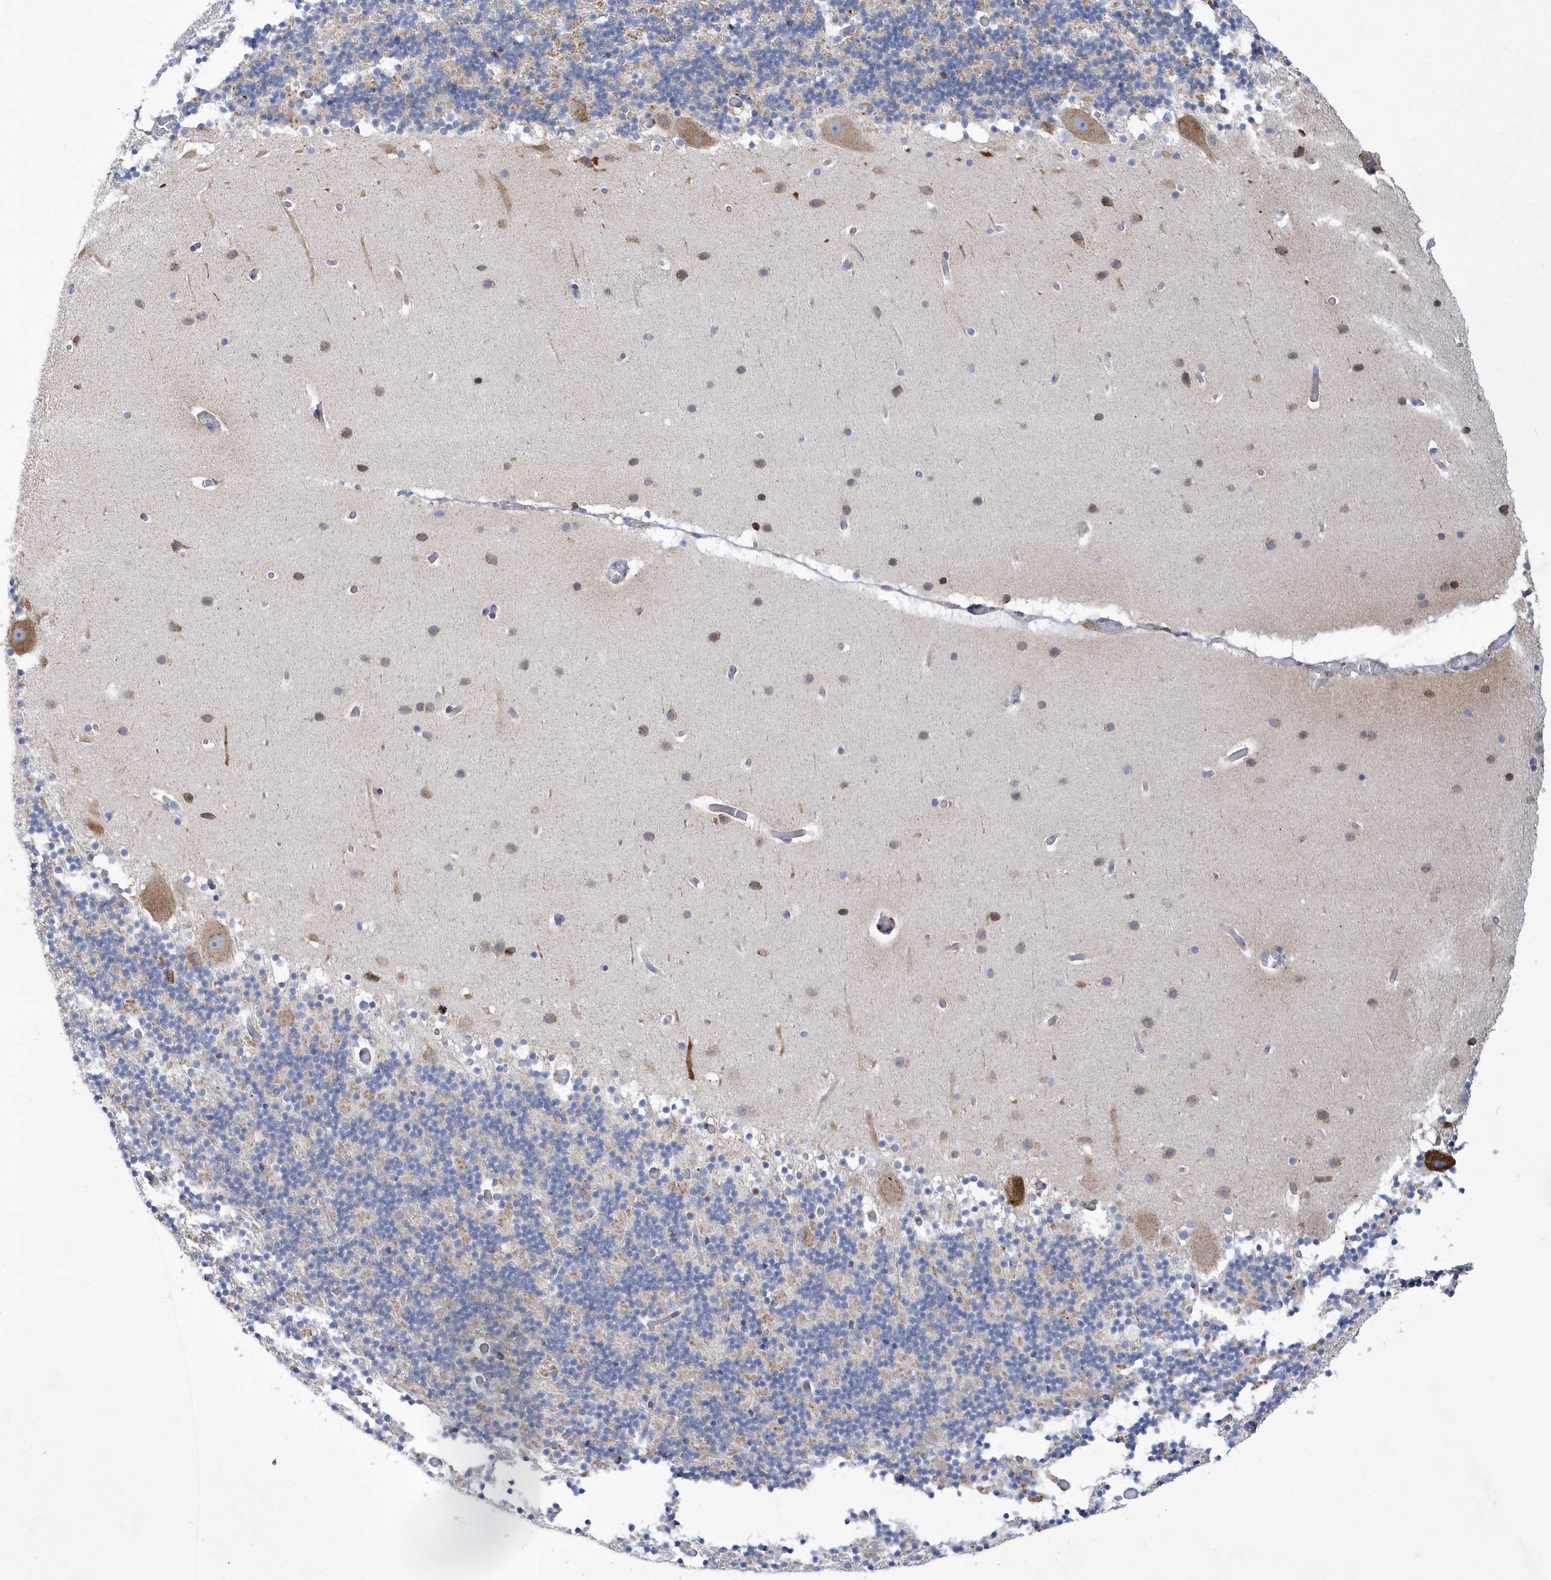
{"staining": {"intensity": "negative", "quantity": "none", "location": "none"}, "tissue": "cerebellum", "cell_type": "Cells in granular layer", "image_type": "normal", "snomed": [{"axis": "morphology", "description": "Normal tissue, NOS"}, {"axis": "topography", "description": "Cerebellum"}], "caption": "IHC histopathology image of benign cerebellum: human cerebellum stained with DAB (3,3'-diaminobenzidine) displays no significant protein expression in cells in granular layer.", "gene": "MED31", "patient": {"sex": "male", "age": 57}}